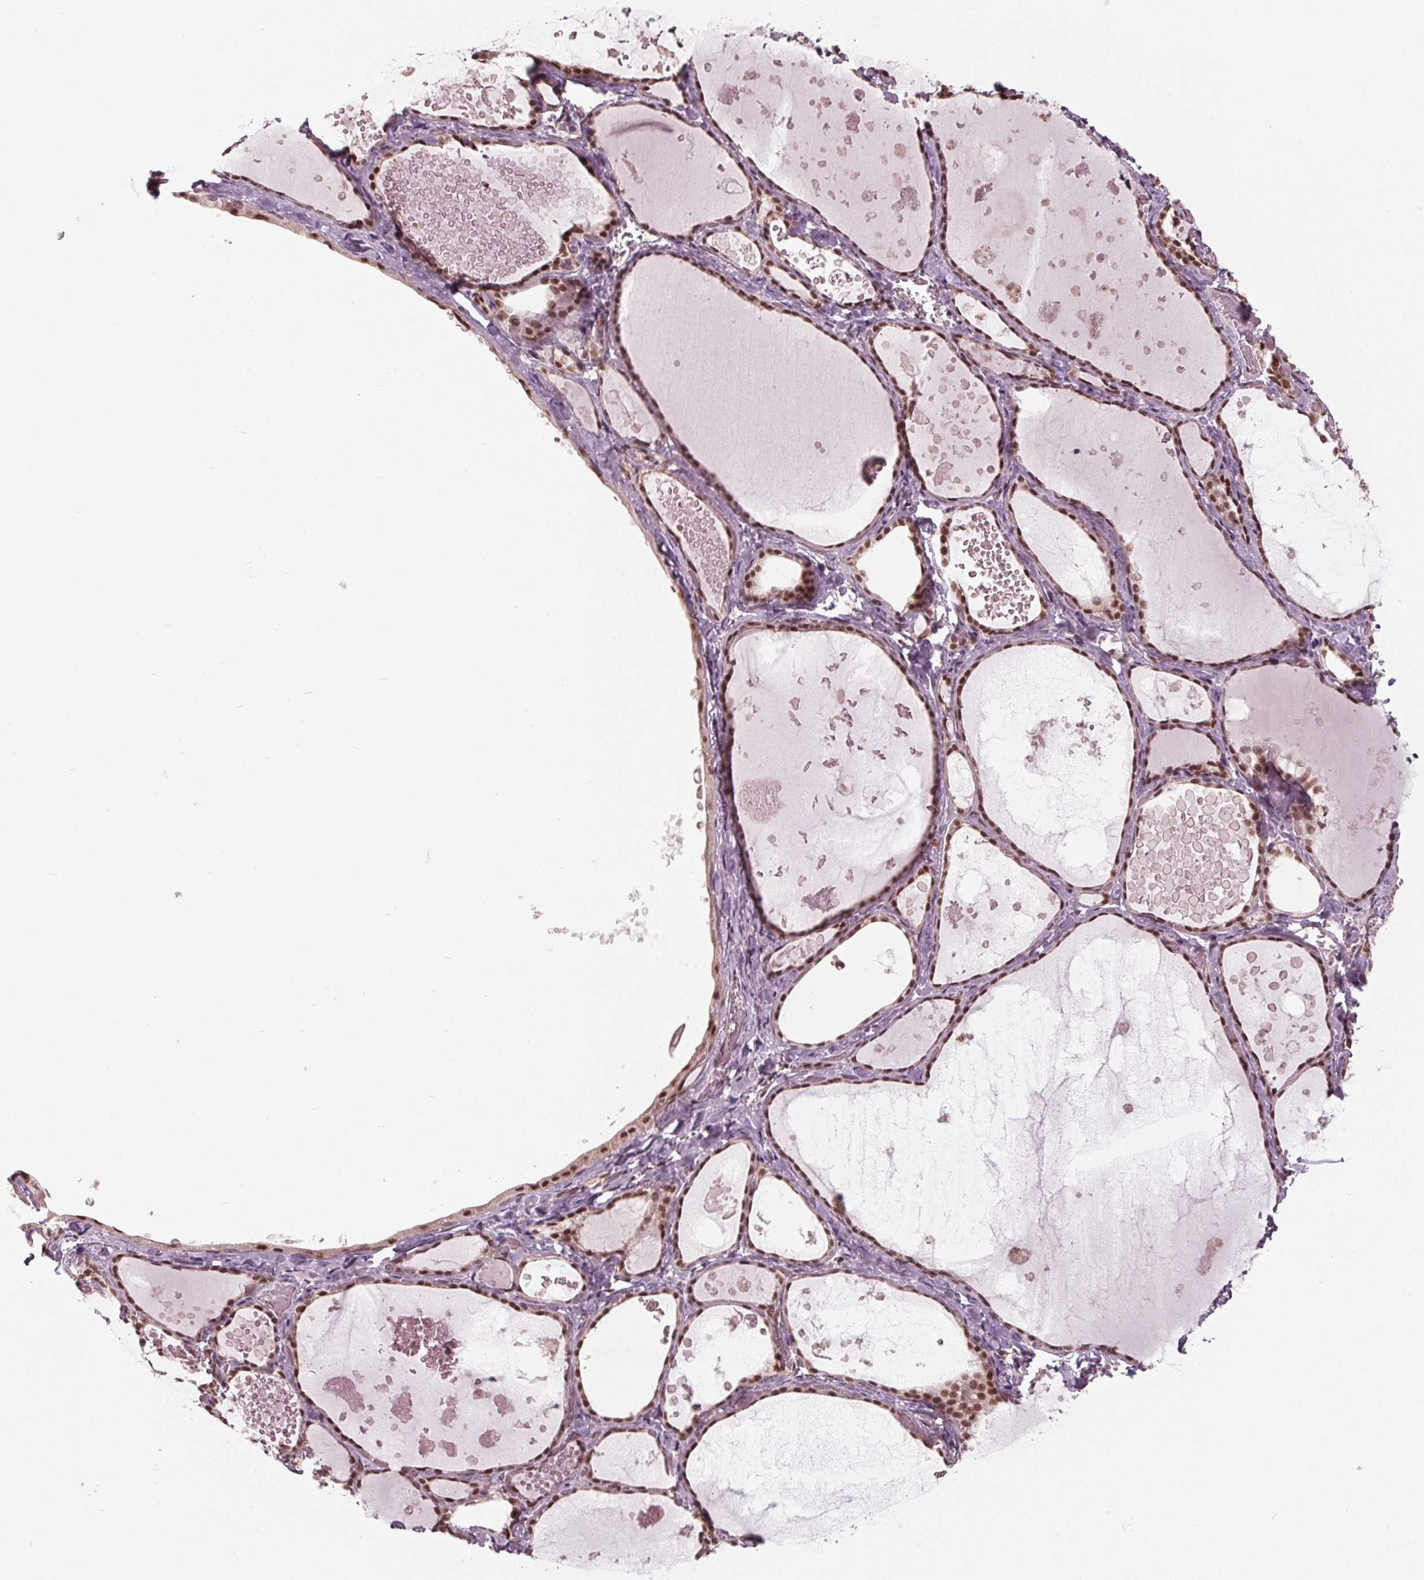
{"staining": {"intensity": "moderate", "quantity": ">75%", "location": "nuclear"}, "tissue": "thyroid gland", "cell_type": "Glandular cells", "image_type": "normal", "snomed": [{"axis": "morphology", "description": "Normal tissue, NOS"}, {"axis": "topography", "description": "Thyroid gland"}], "caption": "Unremarkable thyroid gland was stained to show a protein in brown. There is medium levels of moderate nuclear expression in approximately >75% of glandular cells. (DAB (3,3'-diaminobenzidine) = brown stain, brightfield microscopy at high magnification).", "gene": "DDX41", "patient": {"sex": "female", "age": 56}}